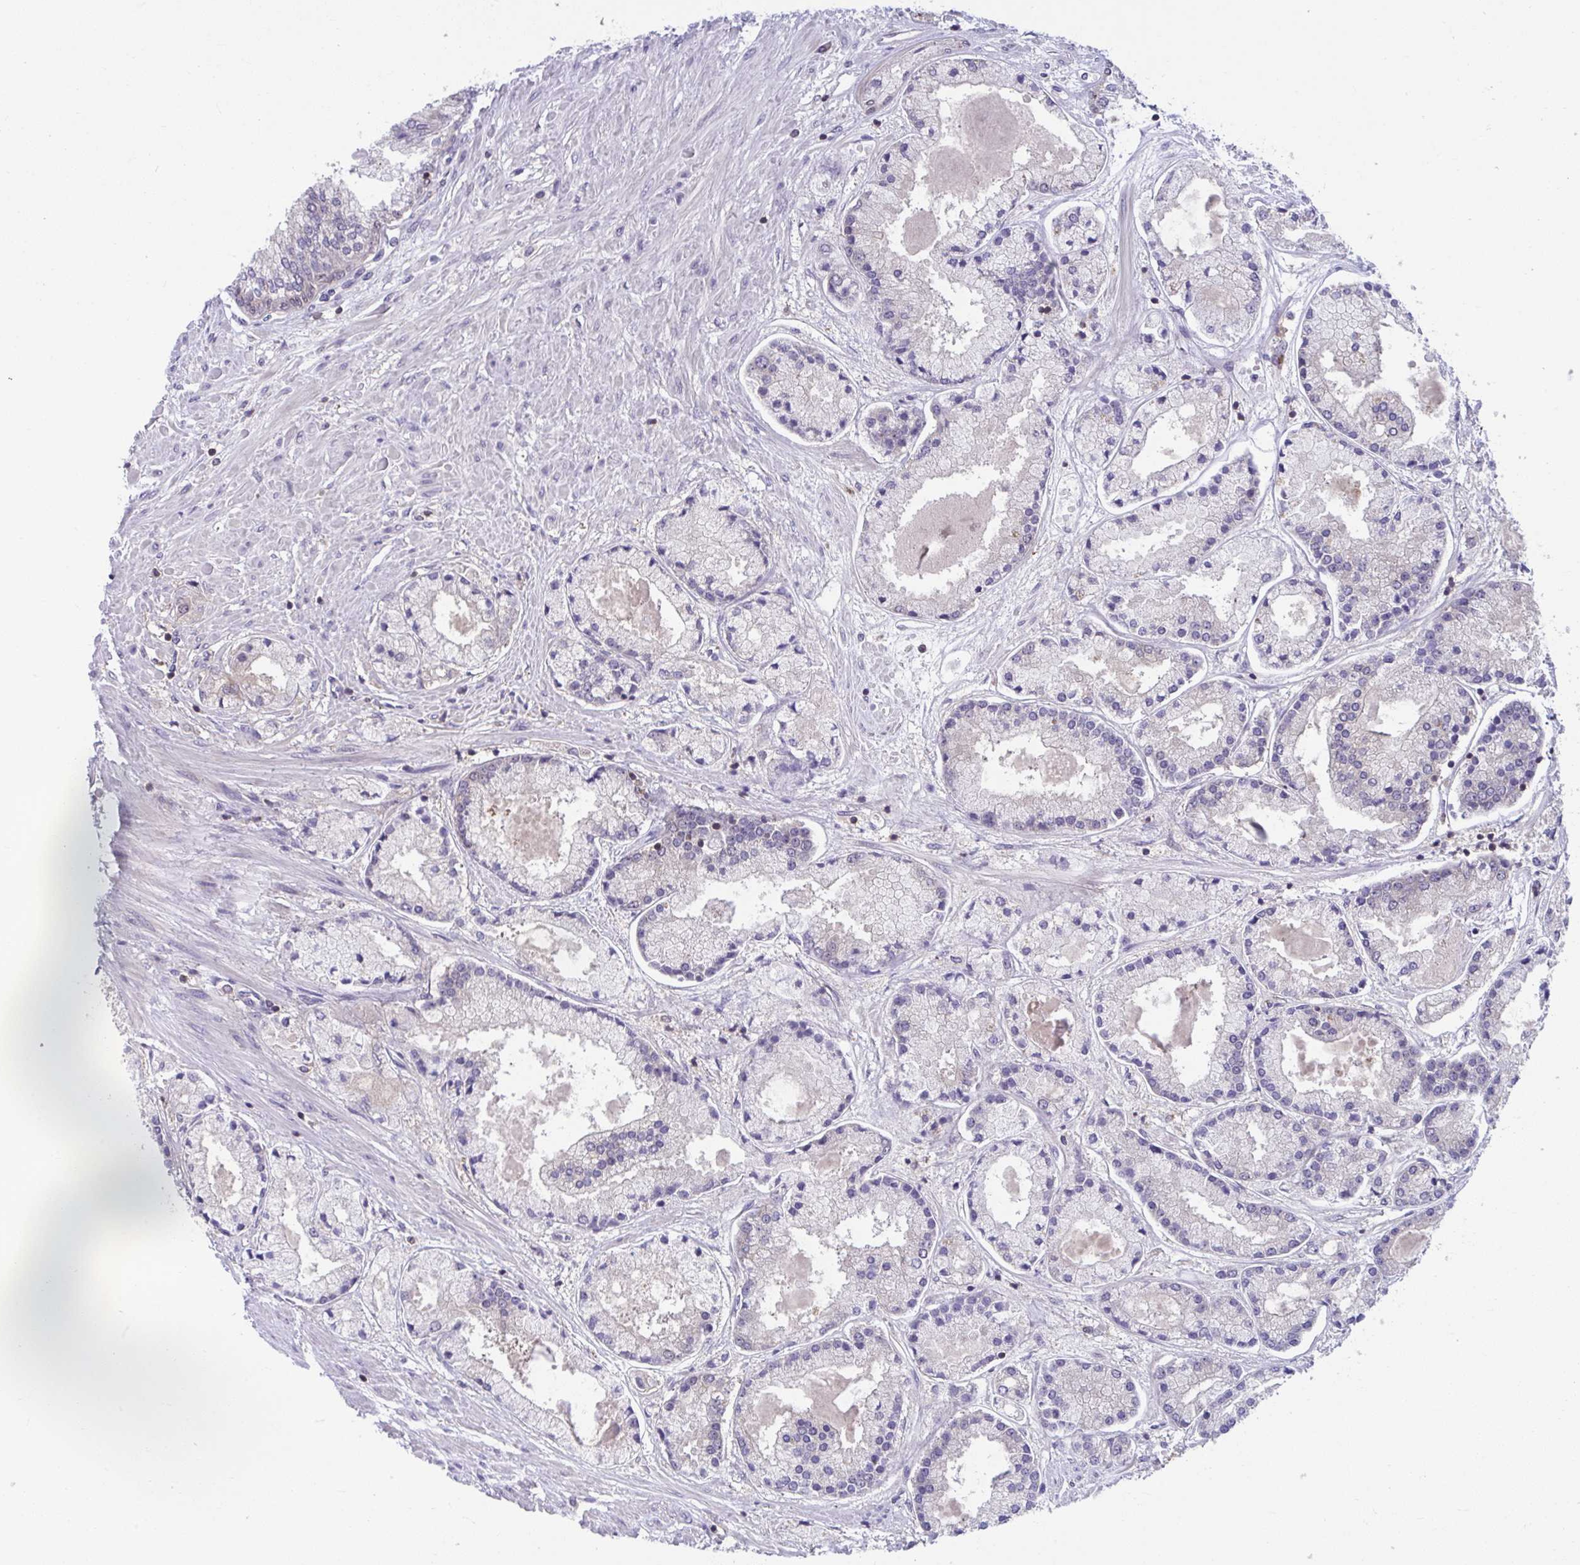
{"staining": {"intensity": "weak", "quantity": "<25%", "location": "cytoplasmic/membranous"}, "tissue": "prostate cancer", "cell_type": "Tumor cells", "image_type": "cancer", "snomed": [{"axis": "morphology", "description": "Adenocarcinoma, High grade"}, {"axis": "topography", "description": "Prostate"}], "caption": "The IHC photomicrograph has no significant staining in tumor cells of adenocarcinoma (high-grade) (prostate) tissue. Brightfield microscopy of IHC stained with DAB (brown) and hematoxylin (blue), captured at high magnification.", "gene": "PCDHB7", "patient": {"sex": "male", "age": 67}}